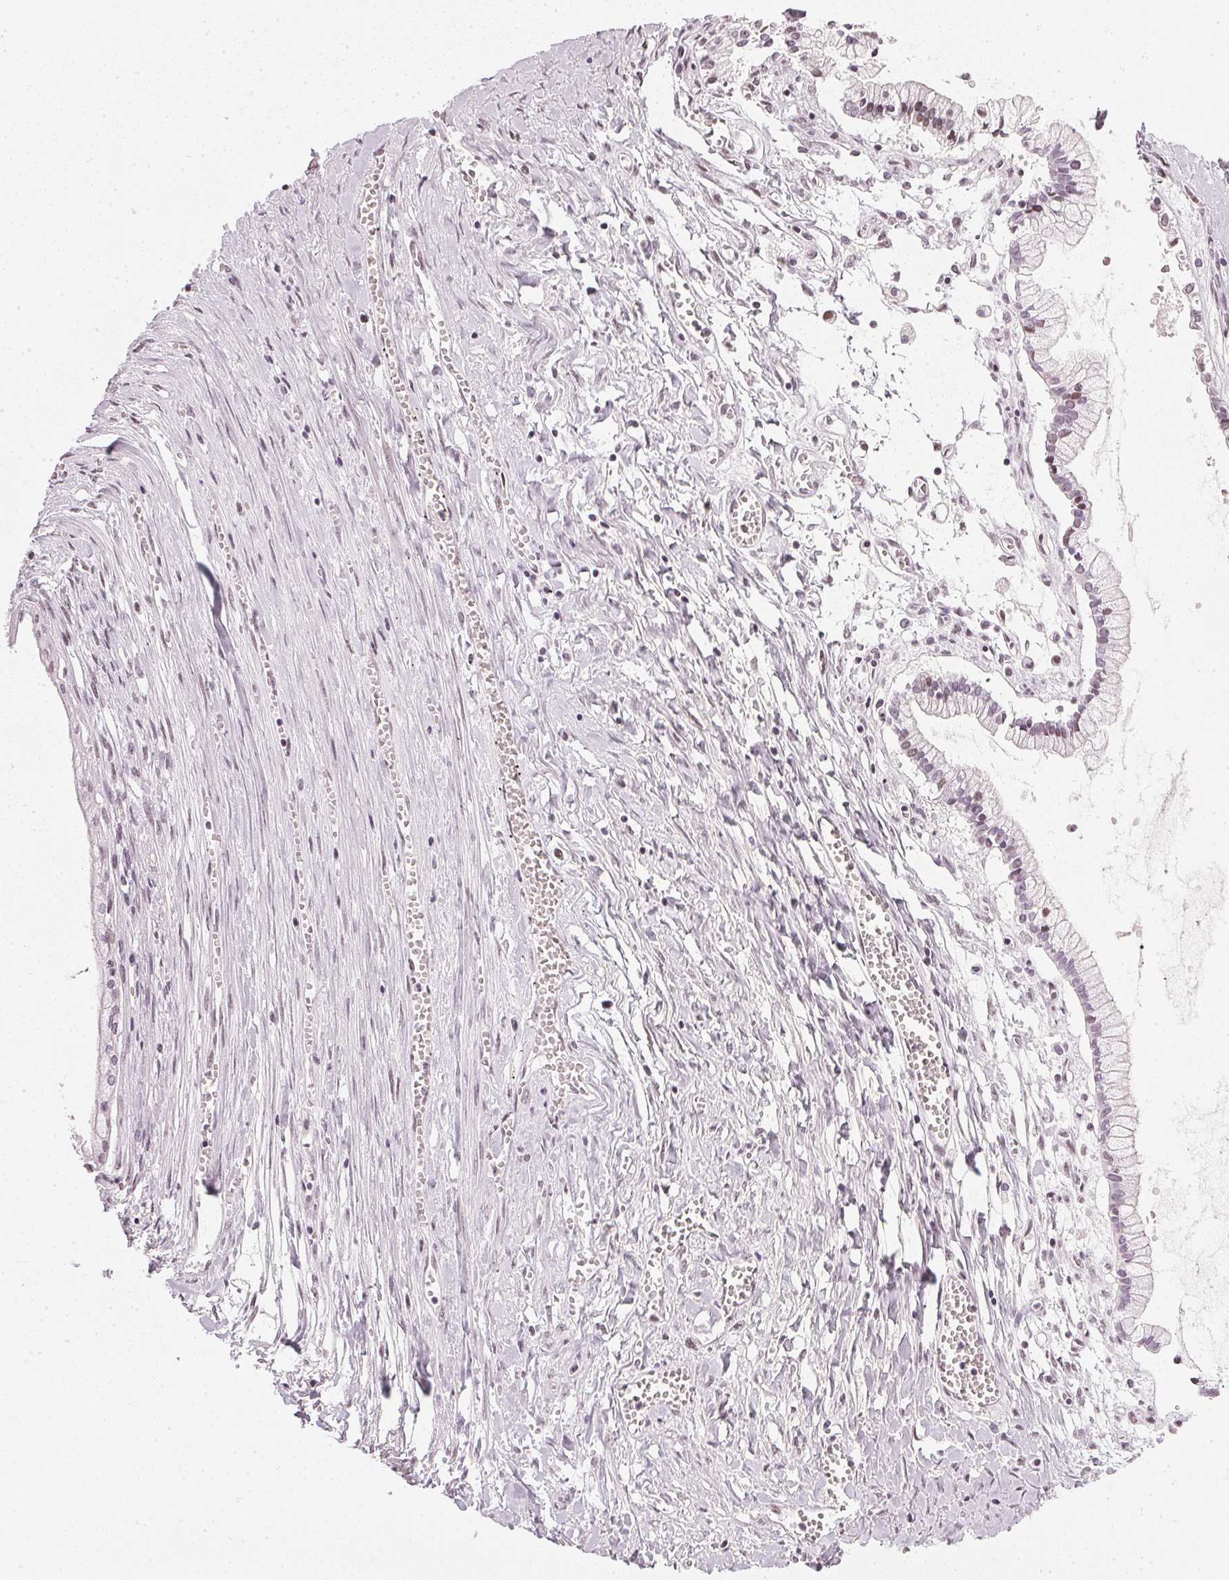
{"staining": {"intensity": "negative", "quantity": "none", "location": "none"}, "tissue": "ovarian cancer", "cell_type": "Tumor cells", "image_type": "cancer", "snomed": [{"axis": "morphology", "description": "Cystadenocarcinoma, mucinous, NOS"}, {"axis": "topography", "description": "Ovary"}], "caption": "Ovarian mucinous cystadenocarcinoma was stained to show a protein in brown. There is no significant staining in tumor cells.", "gene": "DNAJC6", "patient": {"sex": "female", "age": 67}}